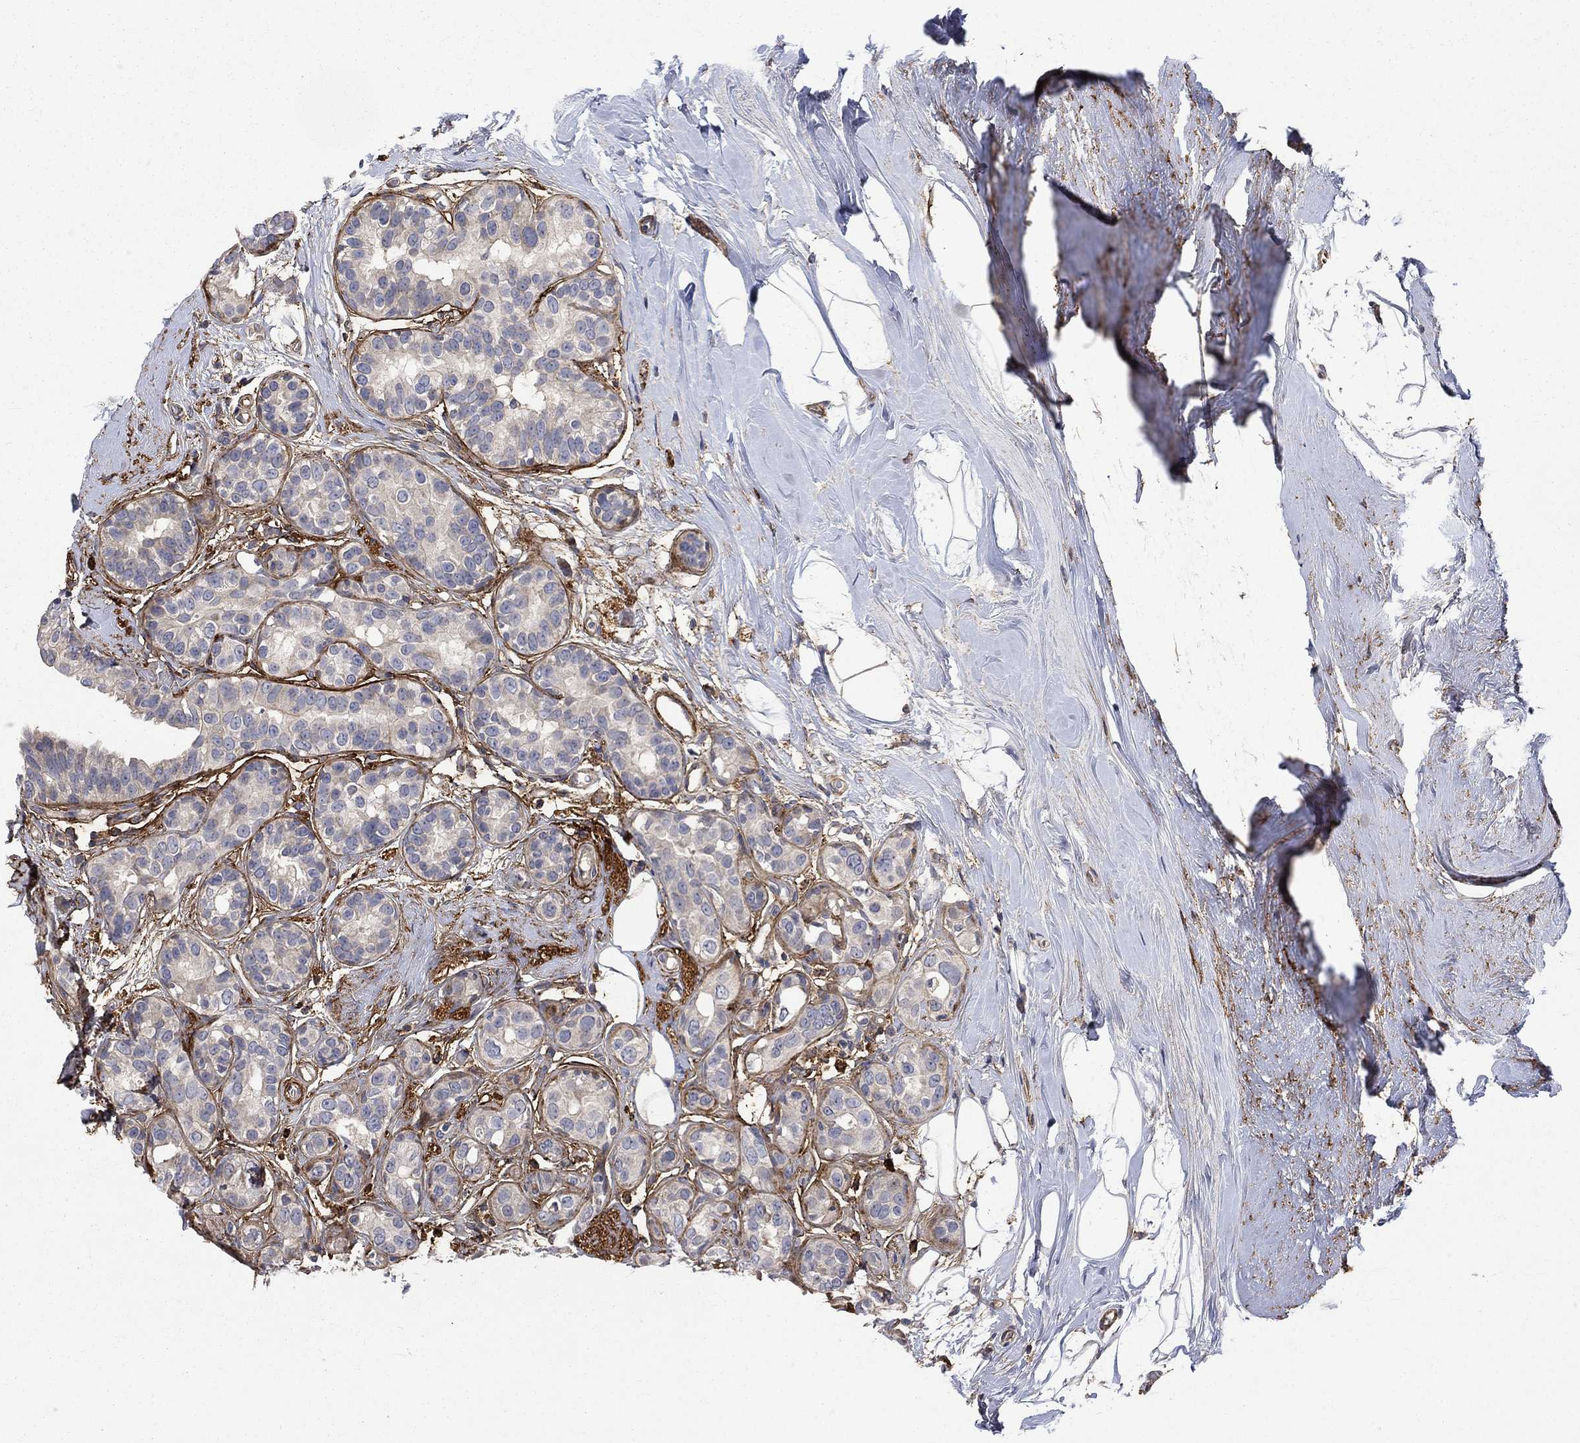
{"staining": {"intensity": "negative", "quantity": "none", "location": "none"}, "tissue": "breast cancer", "cell_type": "Tumor cells", "image_type": "cancer", "snomed": [{"axis": "morphology", "description": "Duct carcinoma"}, {"axis": "topography", "description": "Breast"}], "caption": "A high-resolution histopathology image shows IHC staining of breast cancer, which exhibits no significant staining in tumor cells.", "gene": "VCAN", "patient": {"sex": "female", "age": 55}}